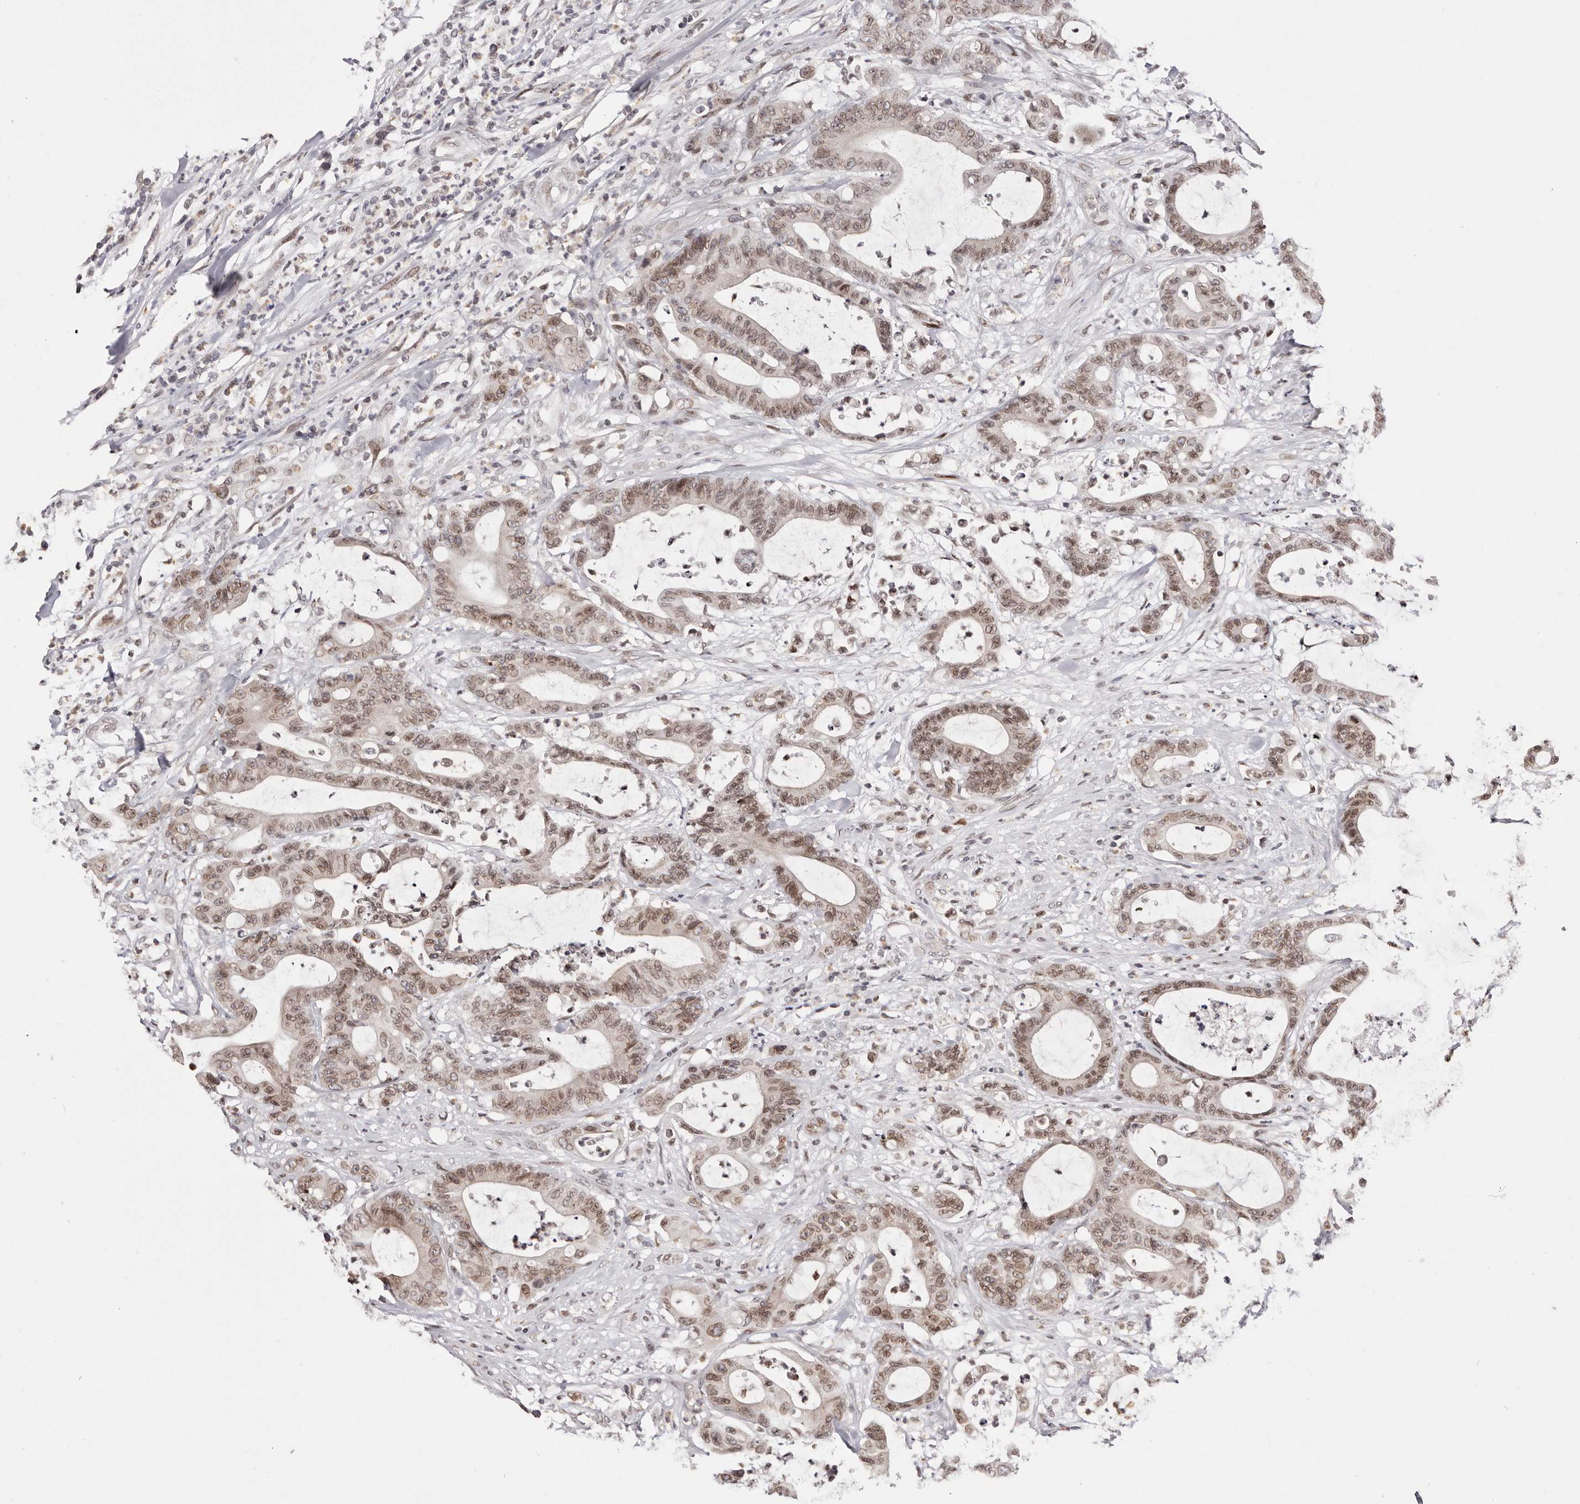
{"staining": {"intensity": "moderate", "quantity": ">75%", "location": "nuclear"}, "tissue": "colorectal cancer", "cell_type": "Tumor cells", "image_type": "cancer", "snomed": [{"axis": "morphology", "description": "Adenocarcinoma, NOS"}, {"axis": "topography", "description": "Colon"}], "caption": "Human adenocarcinoma (colorectal) stained with a protein marker demonstrates moderate staining in tumor cells.", "gene": "NUP153", "patient": {"sex": "female", "age": 84}}